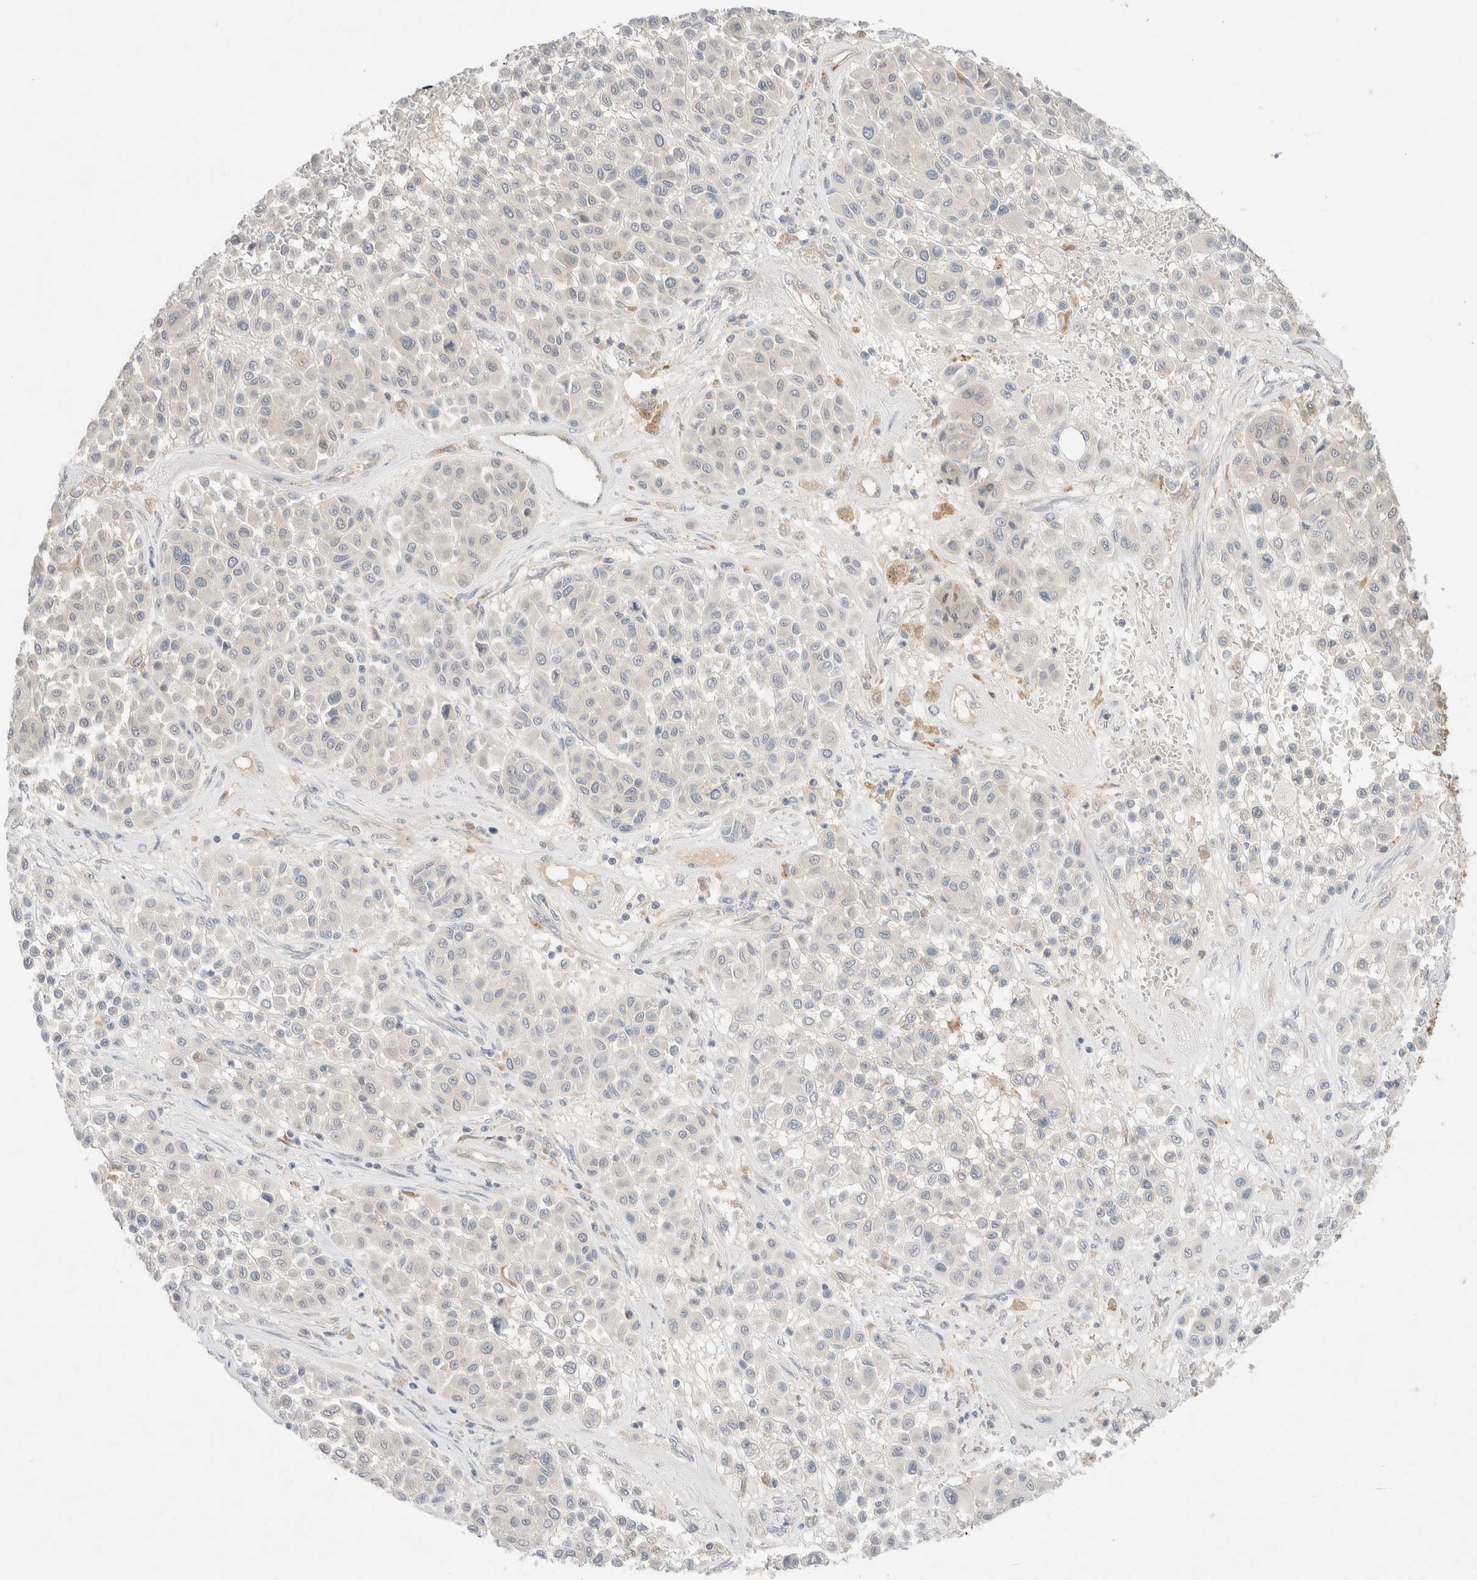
{"staining": {"intensity": "negative", "quantity": "none", "location": "none"}, "tissue": "melanoma", "cell_type": "Tumor cells", "image_type": "cancer", "snomed": [{"axis": "morphology", "description": "Malignant melanoma, Metastatic site"}, {"axis": "topography", "description": "Soft tissue"}], "caption": "Tumor cells show no significant positivity in melanoma.", "gene": "CHKA", "patient": {"sex": "male", "age": 41}}